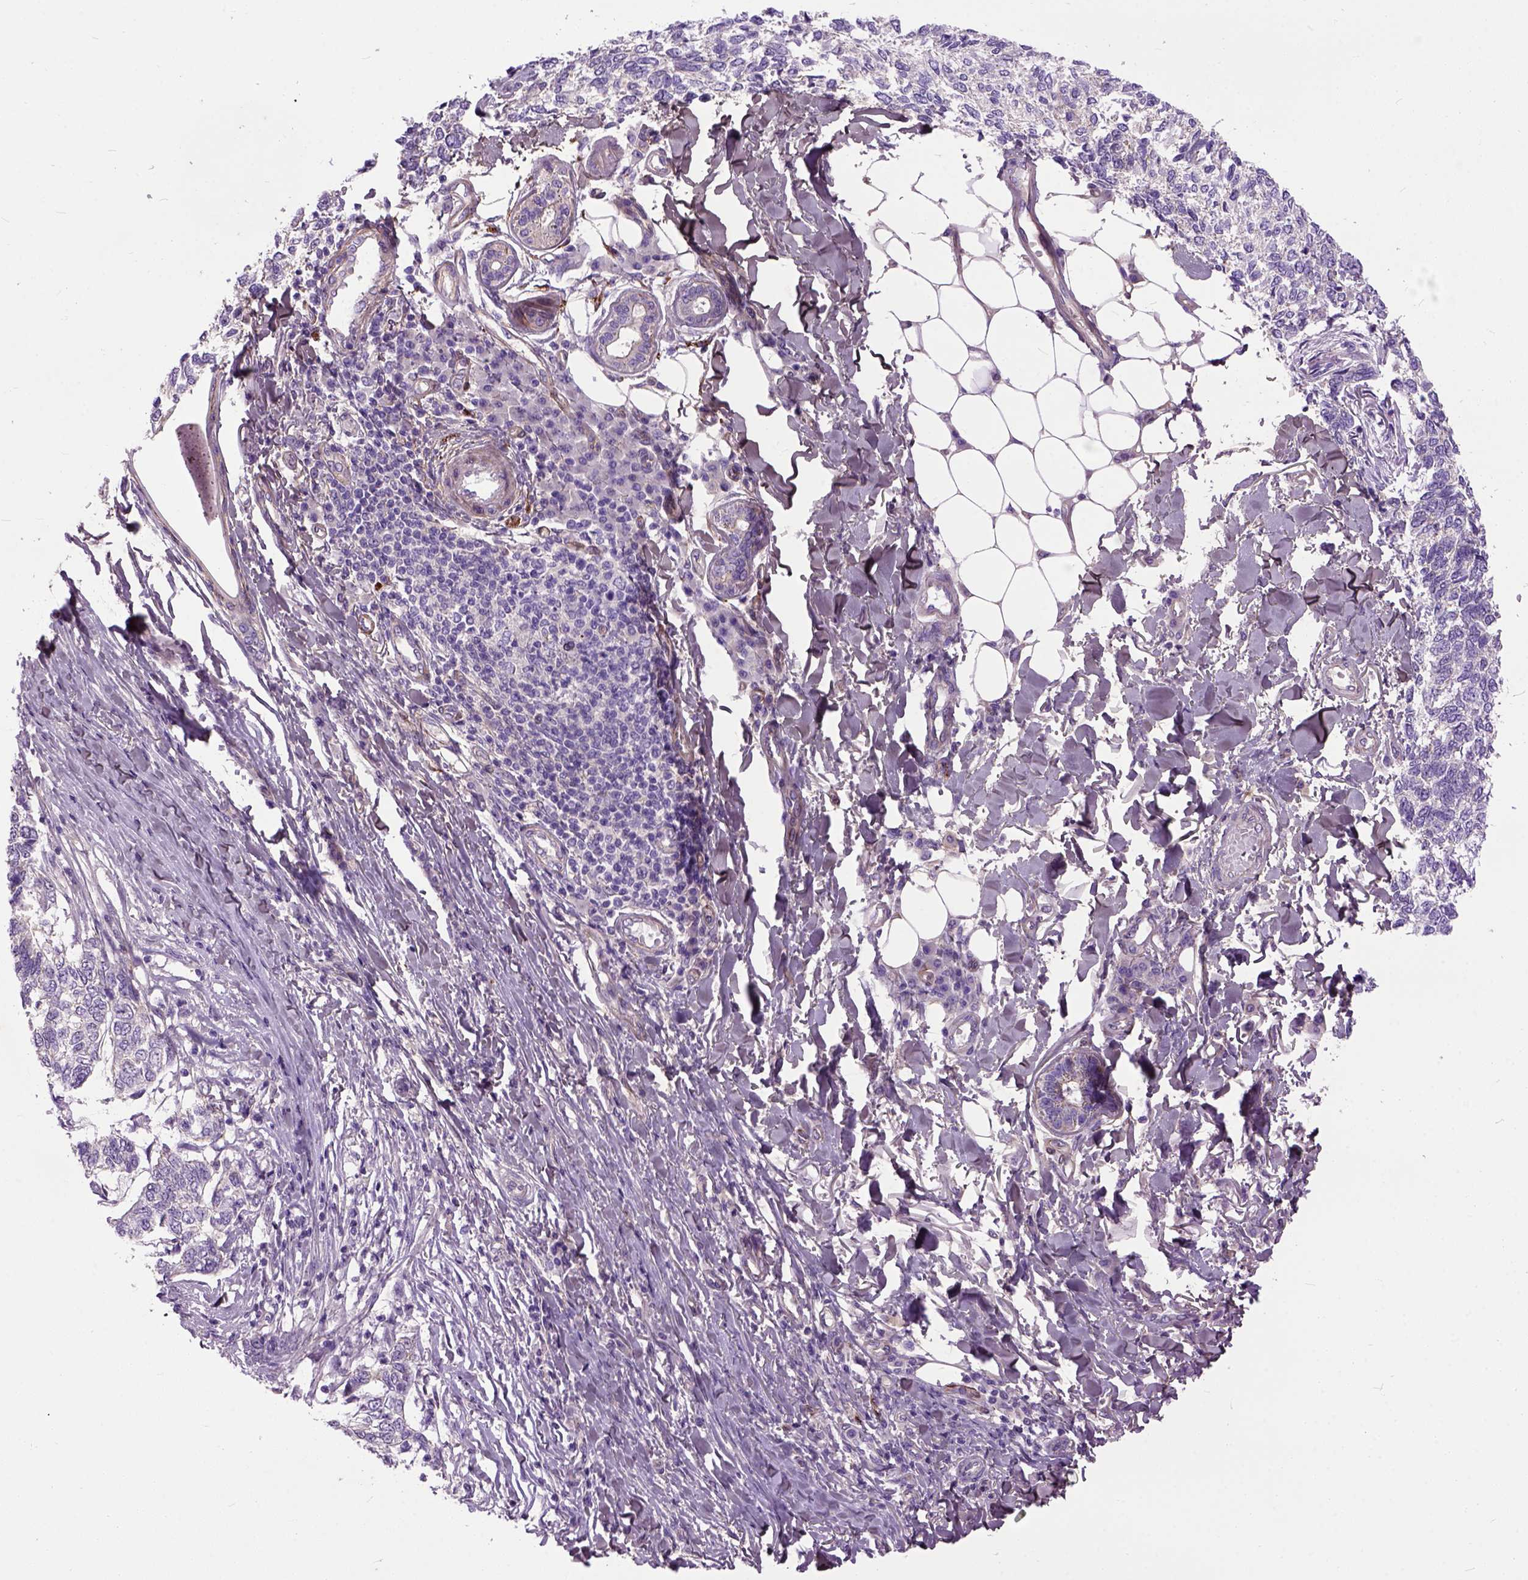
{"staining": {"intensity": "negative", "quantity": "none", "location": "none"}, "tissue": "skin cancer", "cell_type": "Tumor cells", "image_type": "cancer", "snomed": [{"axis": "morphology", "description": "Basal cell carcinoma"}, {"axis": "topography", "description": "Skin"}], "caption": "Basal cell carcinoma (skin) was stained to show a protein in brown. There is no significant positivity in tumor cells.", "gene": "MAPT", "patient": {"sex": "female", "age": 65}}